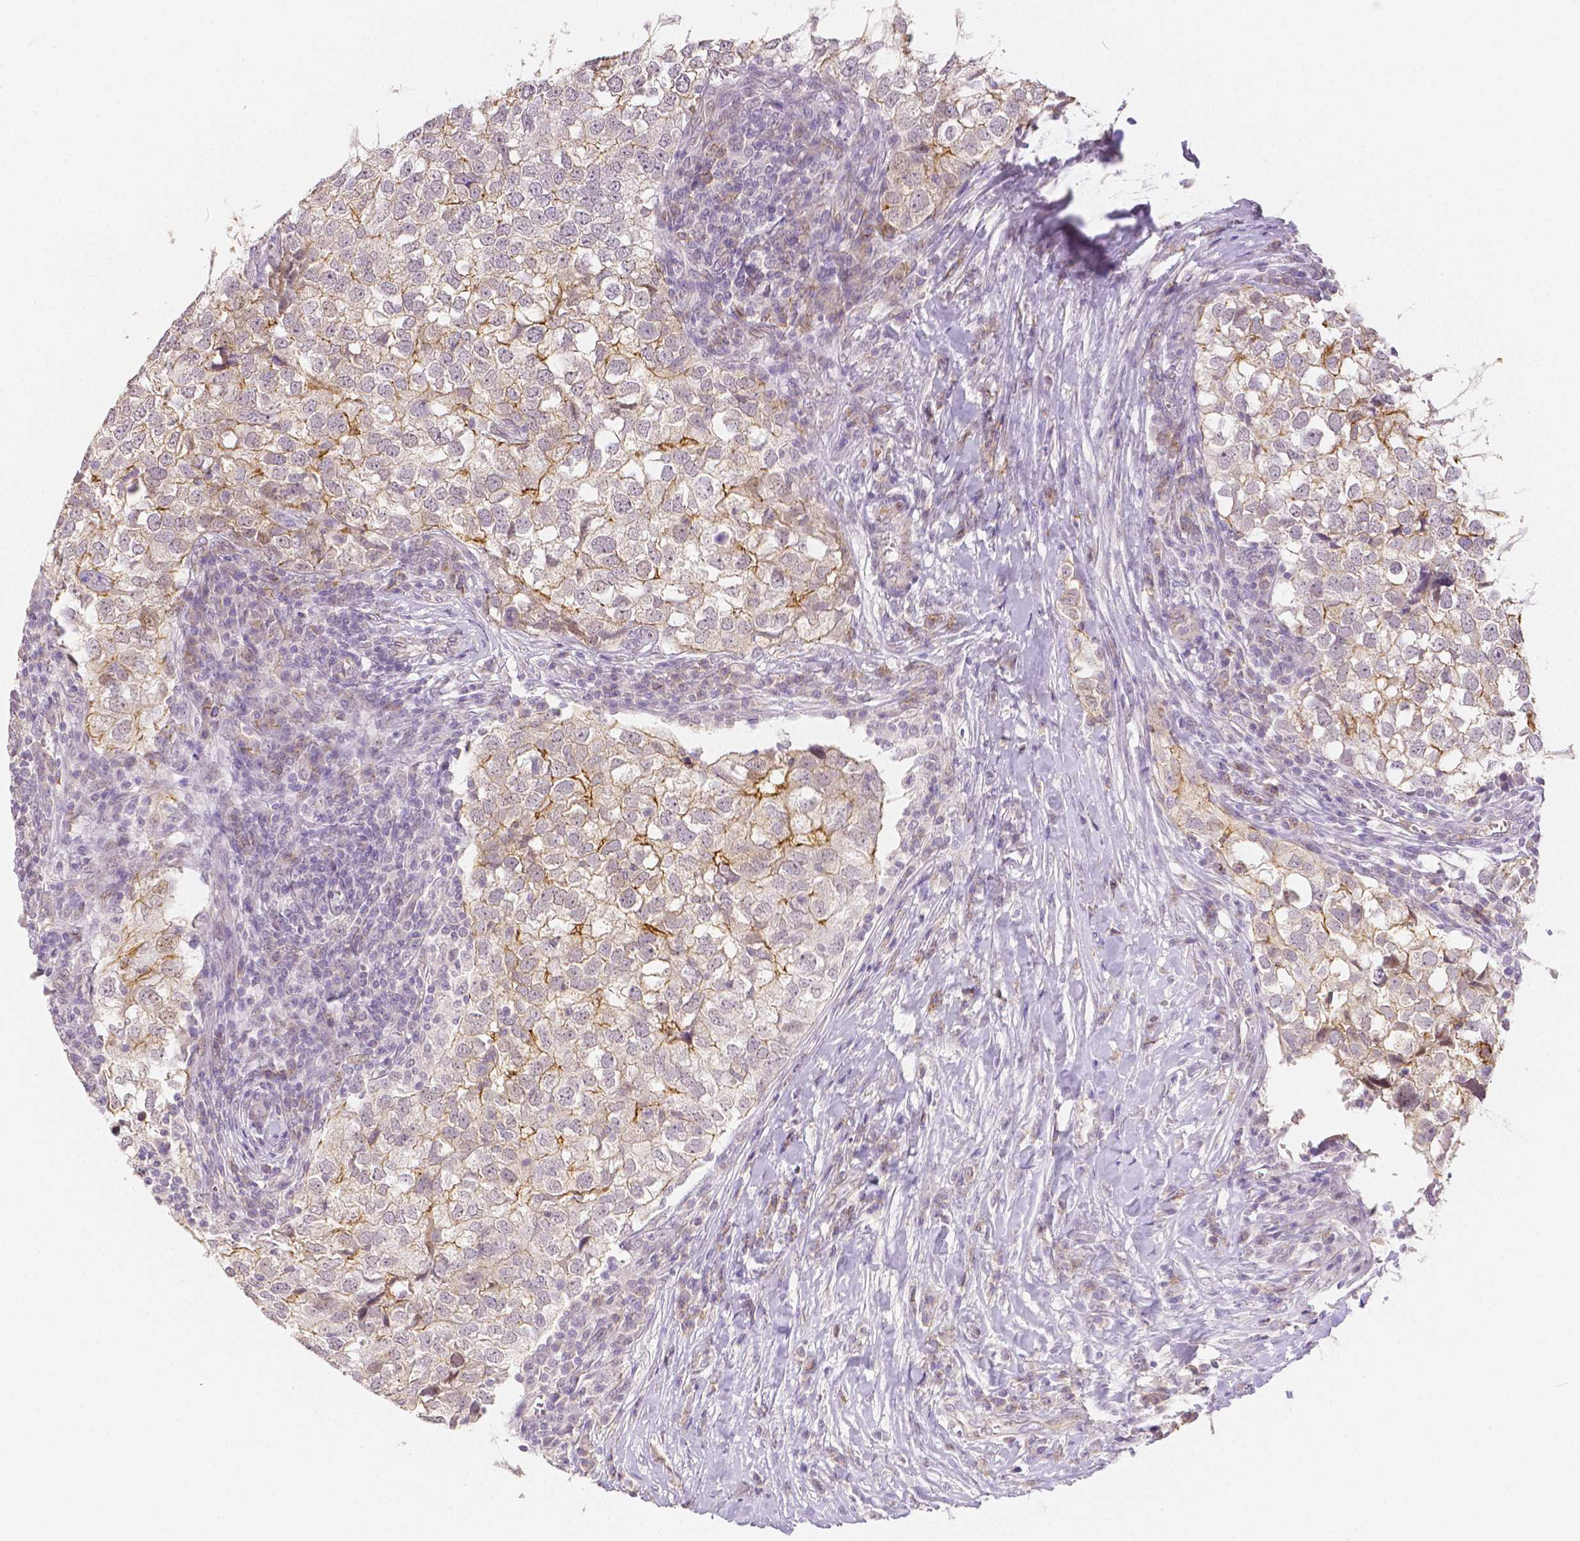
{"staining": {"intensity": "moderate", "quantity": "<25%", "location": "cytoplasmic/membranous"}, "tissue": "breast cancer", "cell_type": "Tumor cells", "image_type": "cancer", "snomed": [{"axis": "morphology", "description": "Duct carcinoma"}, {"axis": "topography", "description": "Breast"}], "caption": "Protein analysis of breast cancer tissue shows moderate cytoplasmic/membranous positivity in approximately <25% of tumor cells.", "gene": "OCLN", "patient": {"sex": "female", "age": 30}}